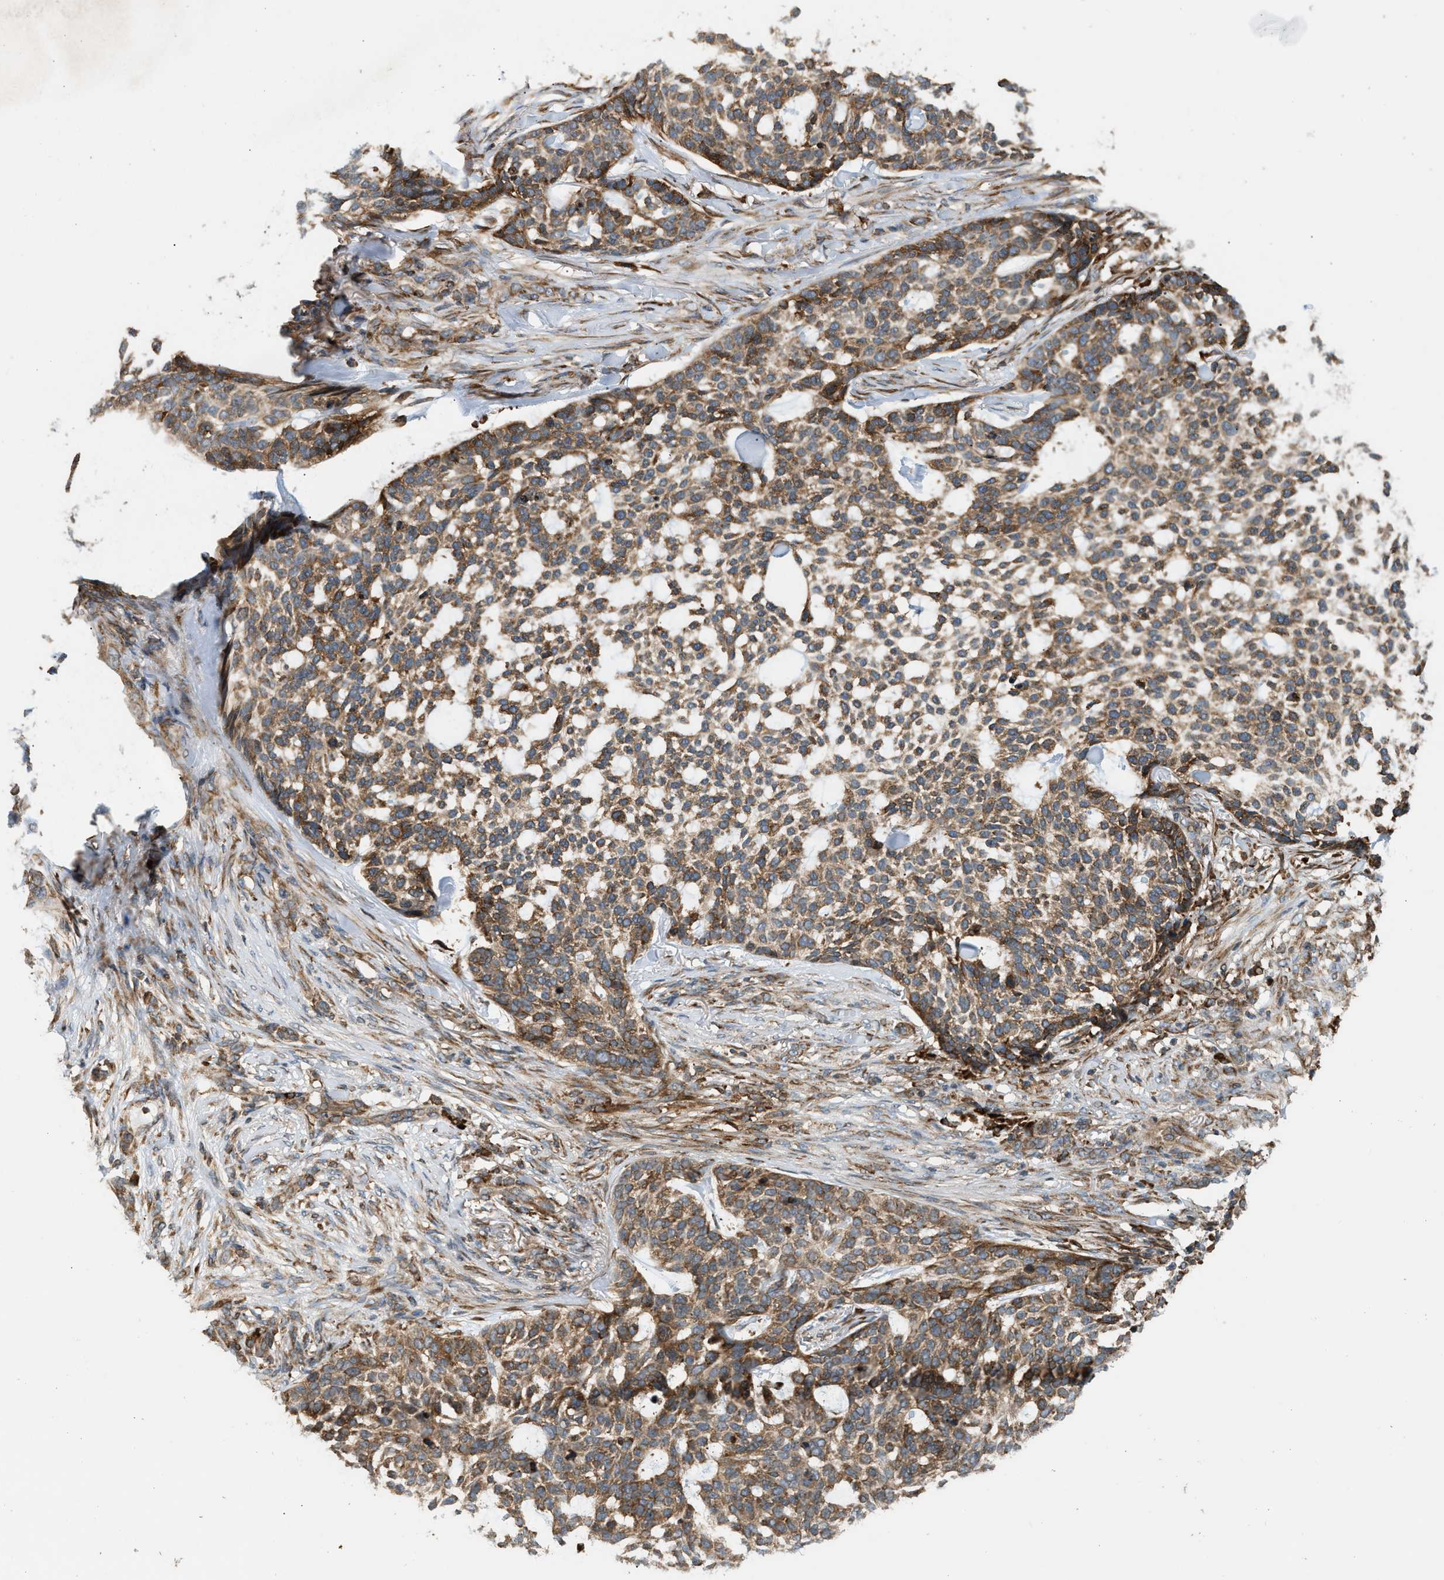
{"staining": {"intensity": "moderate", "quantity": ">75%", "location": "cytoplasmic/membranous"}, "tissue": "skin cancer", "cell_type": "Tumor cells", "image_type": "cancer", "snomed": [{"axis": "morphology", "description": "Basal cell carcinoma"}, {"axis": "topography", "description": "Skin"}], "caption": "Protein staining by immunohistochemistry (IHC) displays moderate cytoplasmic/membranous staining in approximately >75% of tumor cells in skin cancer.", "gene": "BAIAP2L1", "patient": {"sex": "female", "age": 64}}